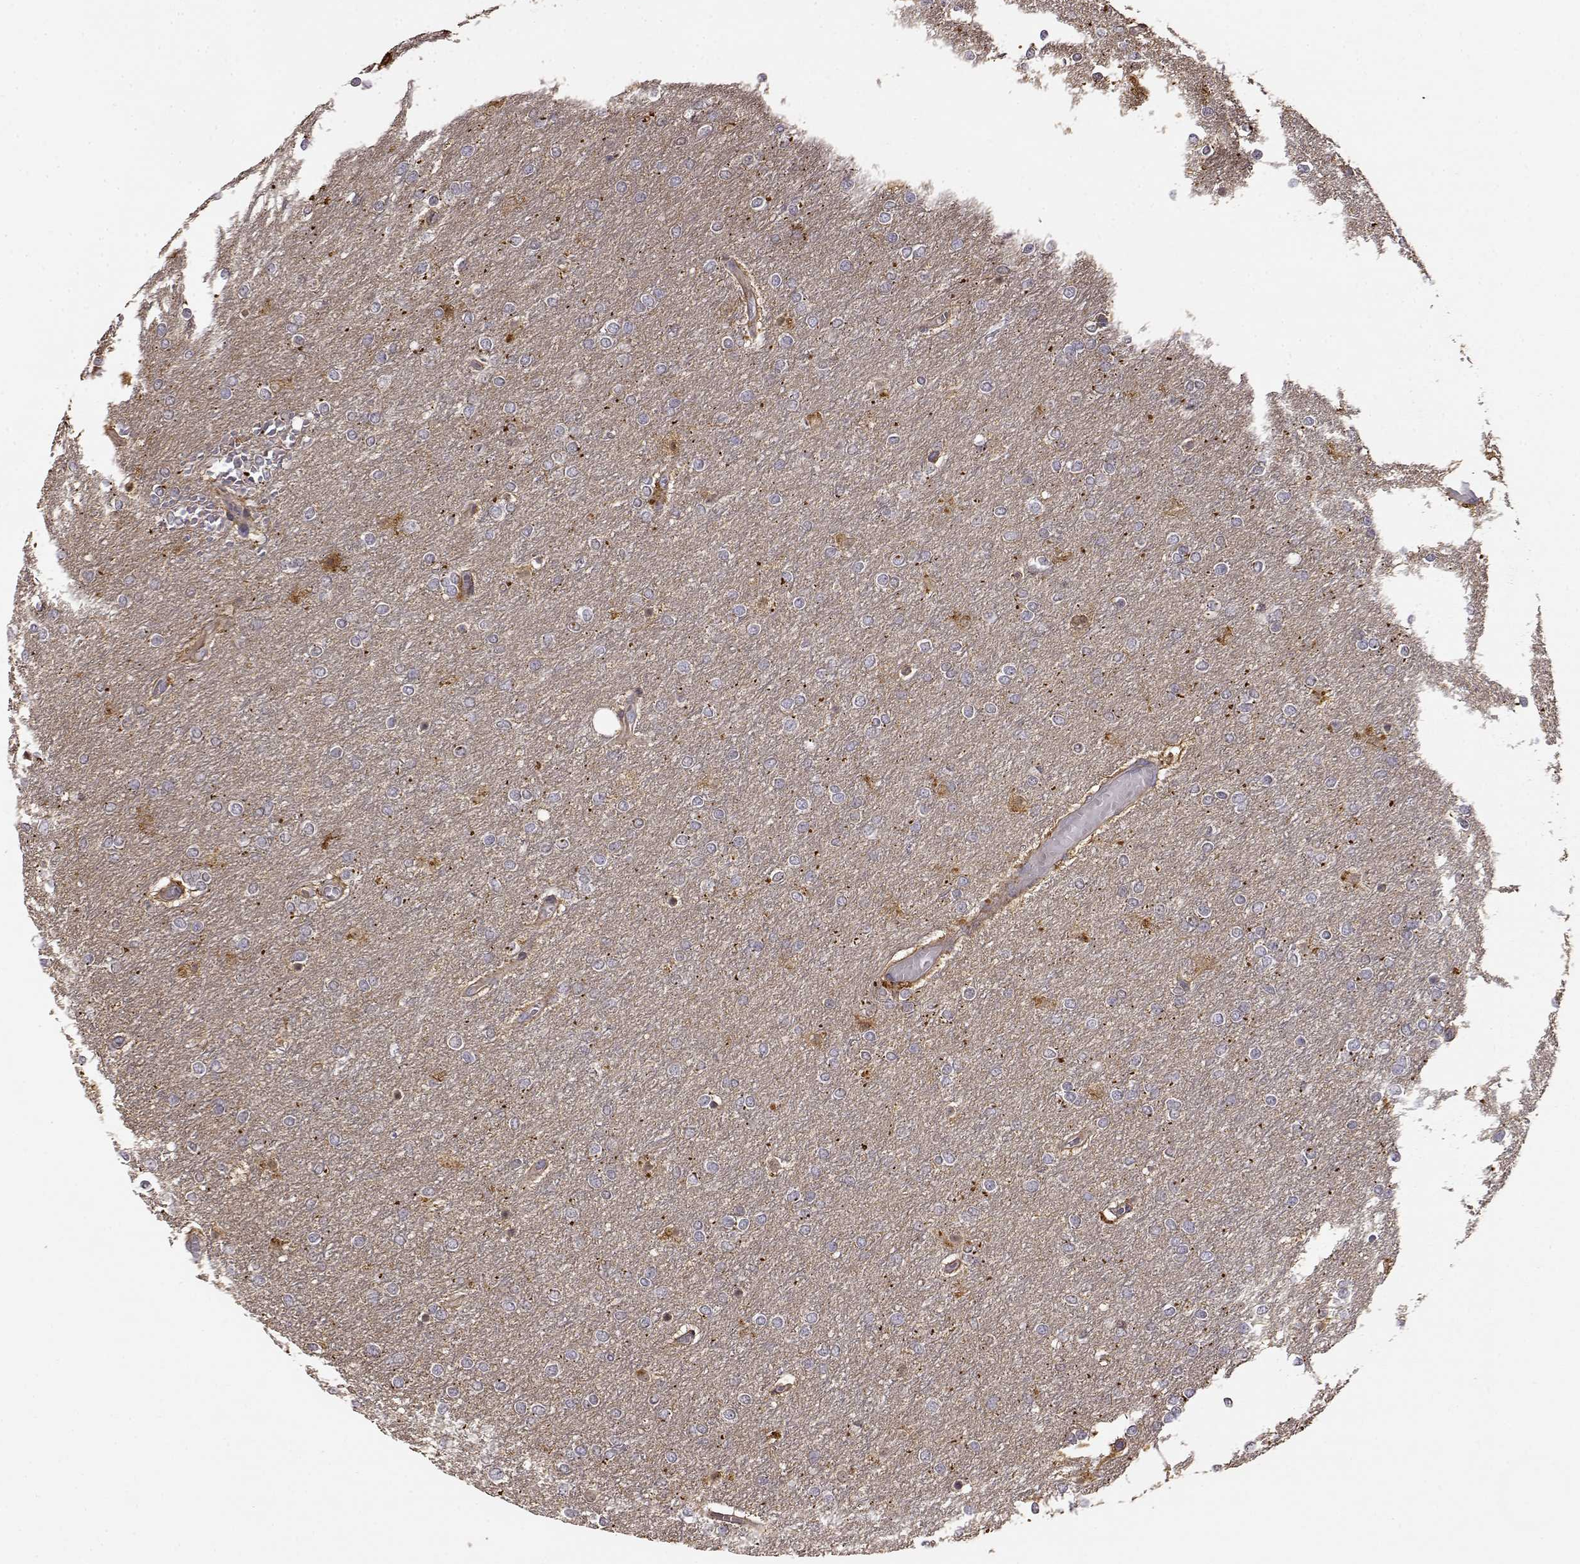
{"staining": {"intensity": "negative", "quantity": "none", "location": "none"}, "tissue": "glioma", "cell_type": "Tumor cells", "image_type": "cancer", "snomed": [{"axis": "morphology", "description": "Glioma, malignant, High grade"}, {"axis": "topography", "description": "Brain"}], "caption": "Tumor cells show no significant expression in glioma.", "gene": "CRIM1", "patient": {"sex": "female", "age": 61}}